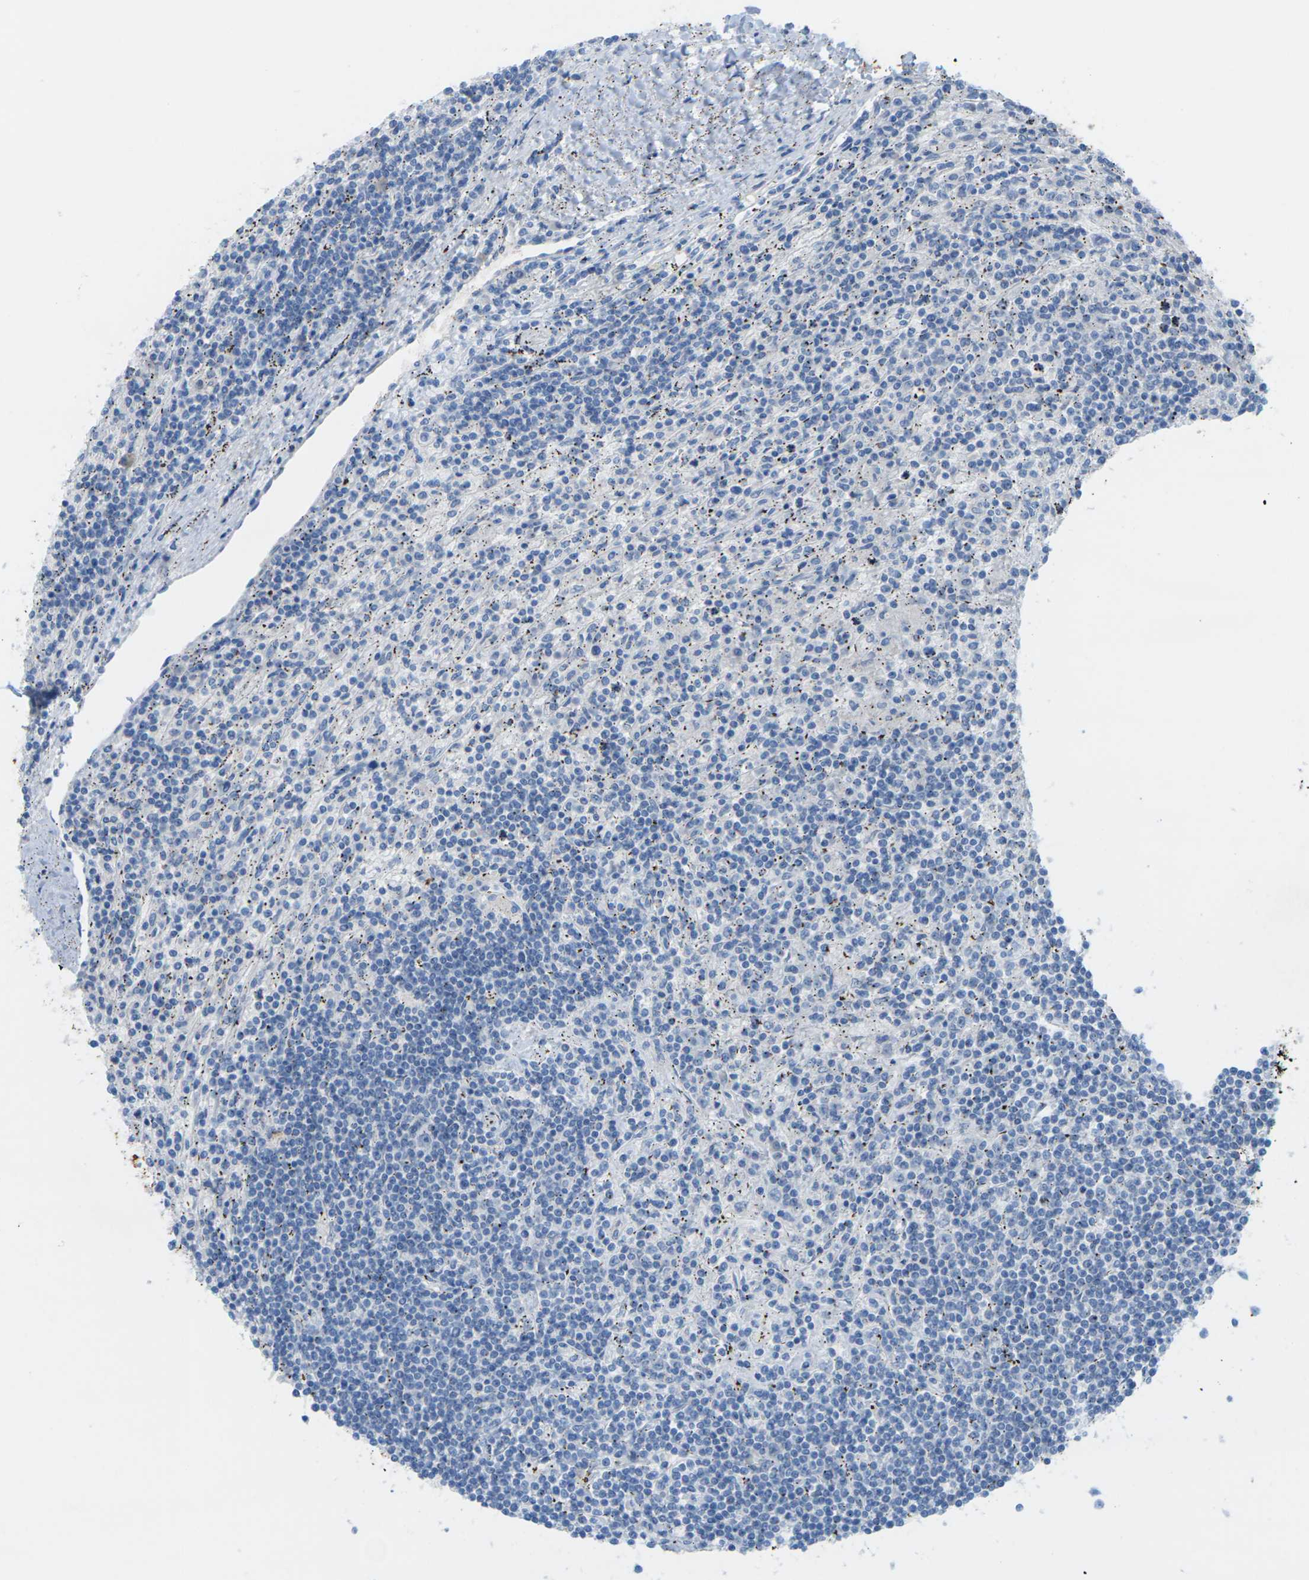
{"staining": {"intensity": "negative", "quantity": "none", "location": "none"}, "tissue": "lymphoma", "cell_type": "Tumor cells", "image_type": "cancer", "snomed": [{"axis": "morphology", "description": "Malignant lymphoma, non-Hodgkin's type, Low grade"}, {"axis": "topography", "description": "Spleen"}], "caption": "The photomicrograph demonstrates no significant expression in tumor cells of lymphoma. Nuclei are stained in blue.", "gene": "CLDN3", "patient": {"sex": "male", "age": 76}}